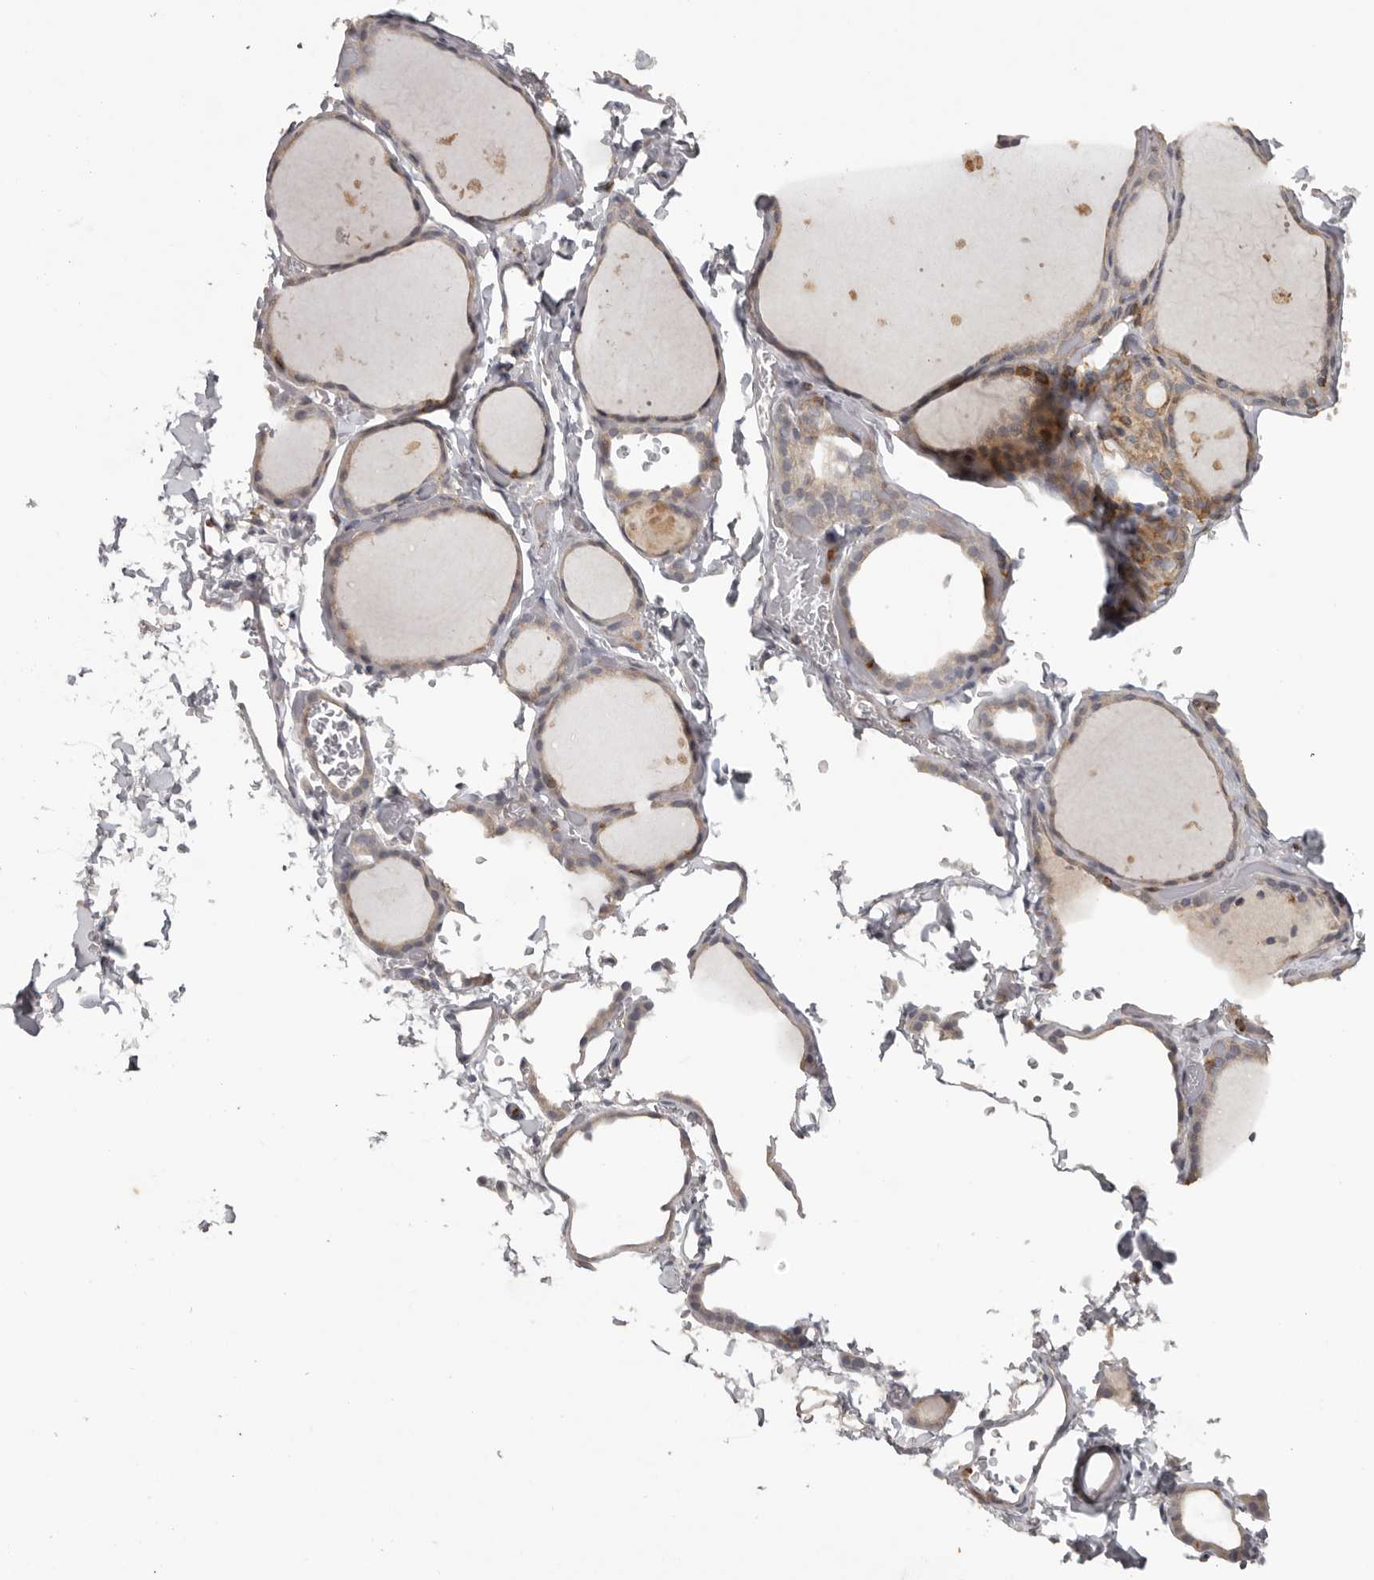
{"staining": {"intensity": "moderate", "quantity": "<25%", "location": "cytoplasmic/membranous"}, "tissue": "thyroid gland", "cell_type": "Glandular cells", "image_type": "normal", "snomed": [{"axis": "morphology", "description": "Normal tissue, NOS"}, {"axis": "topography", "description": "Thyroid gland"}], "caption": "DAB (3,3'-diaminobenzidine) immunohistochemical staining of normal human thyroid gland demonstrates moderate cytoplasmic/membranous protein staining in about <25% of glandular cells.", "gene": "ANKRD44", "patient": {"sex": "female", "age": 44}}